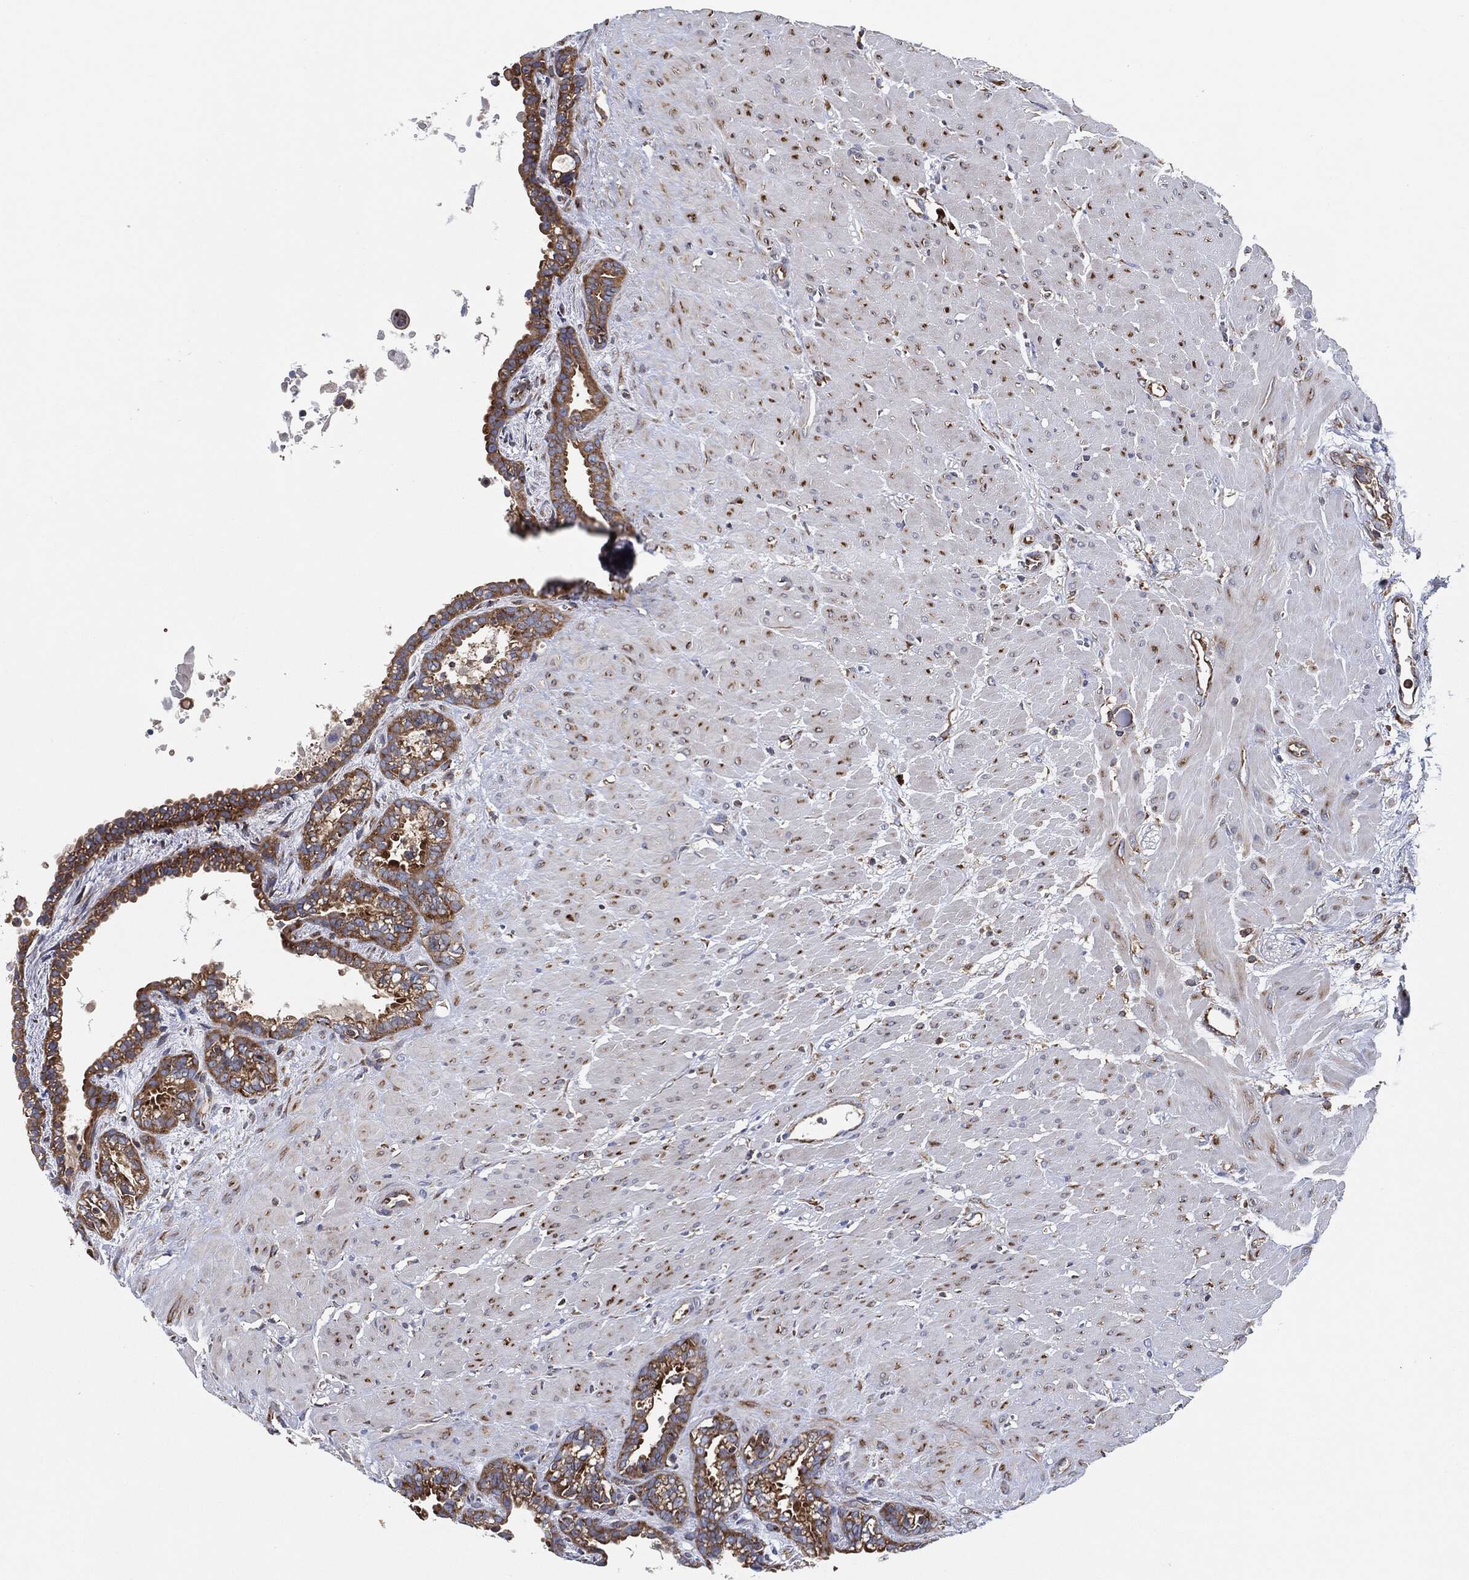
{"staining": {"intensity": "moderate", "quantity": ">75%", "location": "cytoplasmic/membranous"}, "tissue": "seminal vesicle", "cell_type": "Glandular cells", "image_type": "normal", "snomed": [{"axis": "morphology", "description": "Normal tissue, NOS"}, {"axis": "morphology", "description": "Urothelial carcinoma, NOS"}, {"axis": "topography", "description": "Urinary bladder"}, {"axis": "topography", "description": "Seminal veicle"}], "caption": "Benign seminal vesicle was stained to show a protein in brown. There is medium levels of moderate cytoplasmic/membranous expression in about >75% of glandular cells.", "gene": "EIF2S2", "patient": {"sex": "male", "age": 76}}